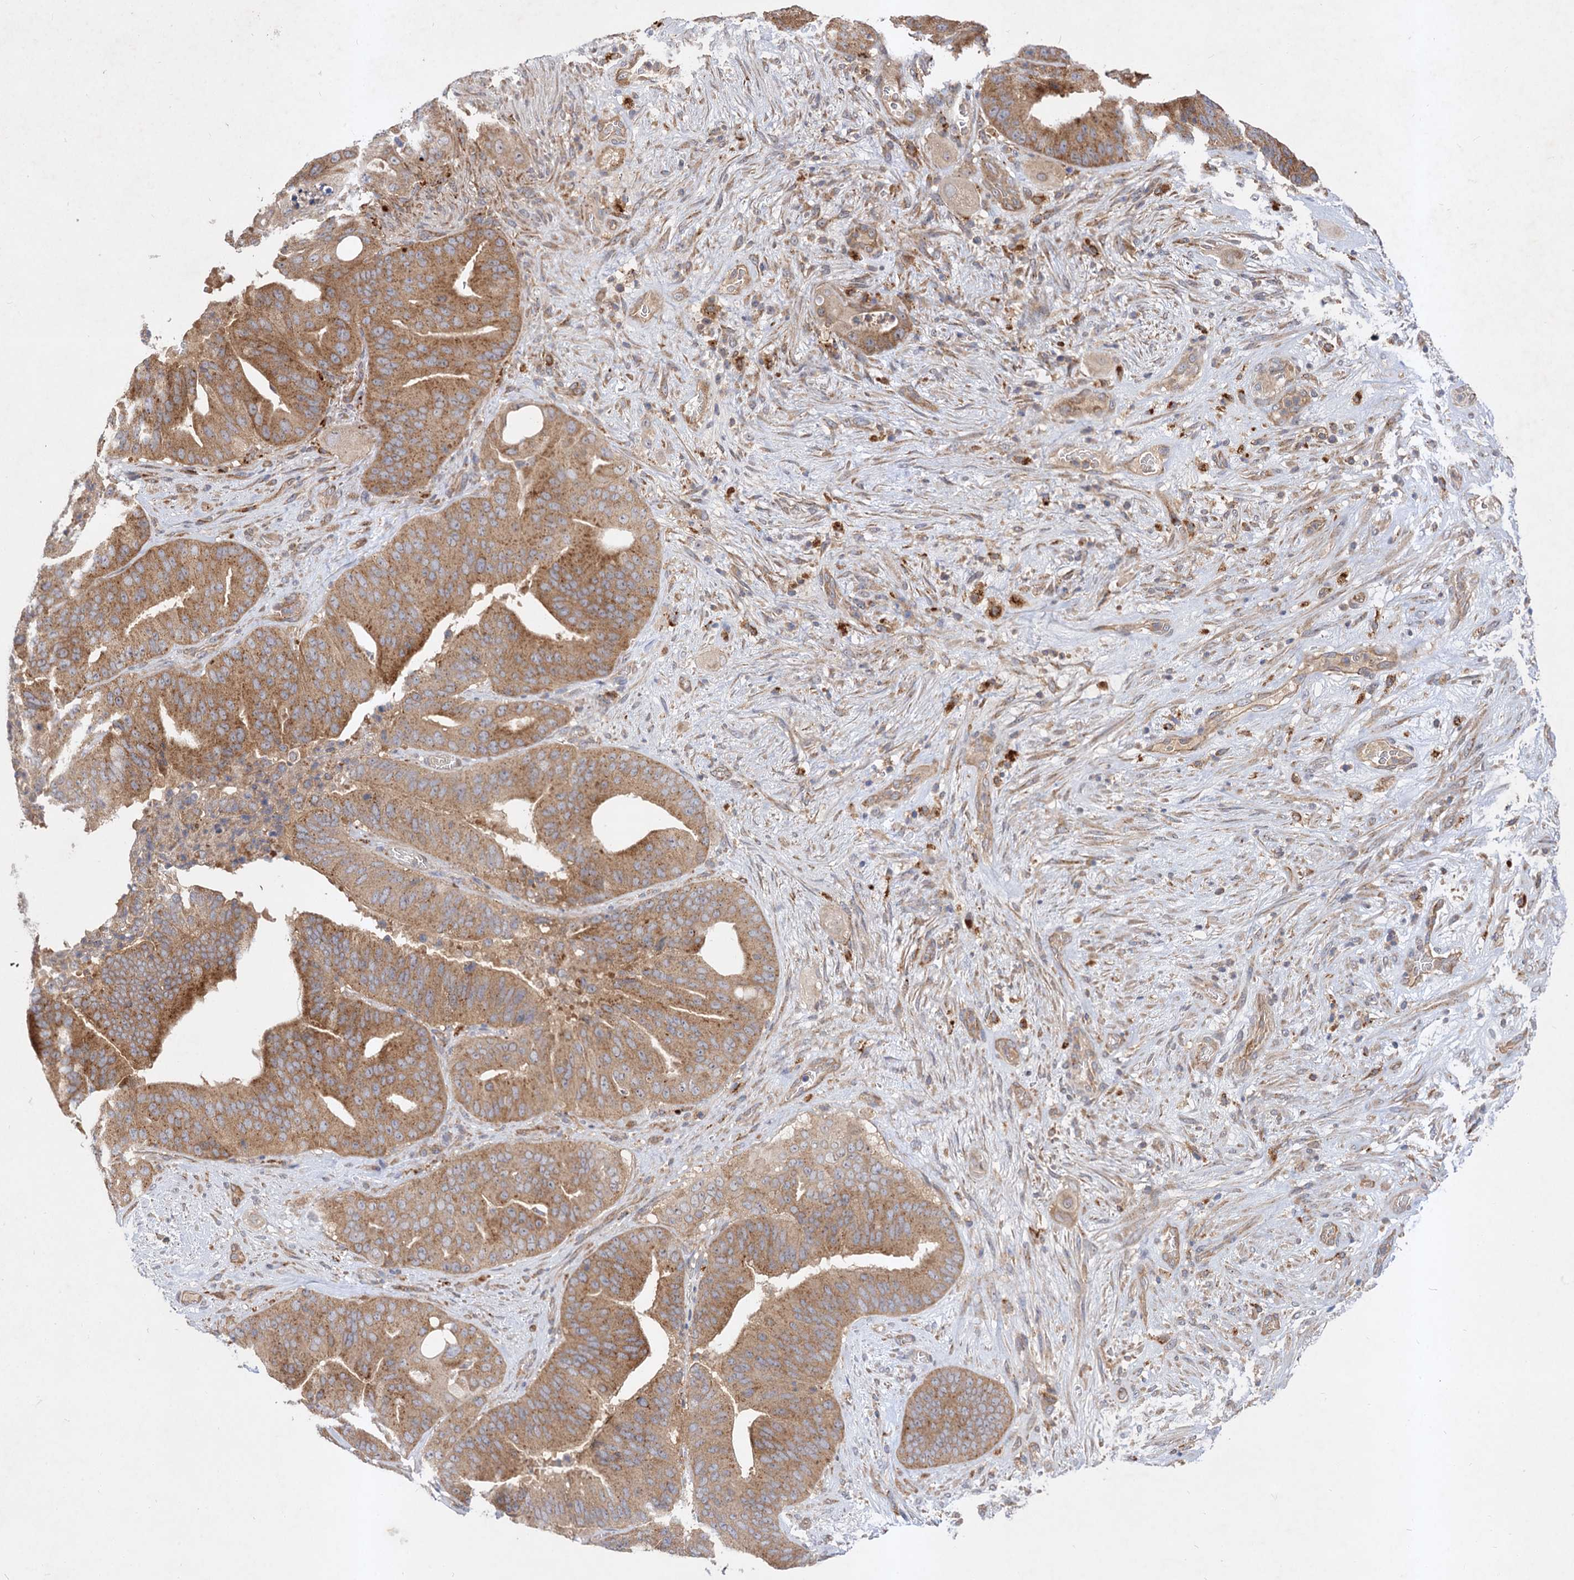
{"staining": {"intensity": "moderate", "quantity": ">75%", "location": "cytoplasmic/membranous"}, "tissue": "pancreatic cancer", "cell_type": "Tumor cells", "image_type": "cancer", "snomed": [{"axis": "morphology", "description": "Adenocarcinoma, NOS"}, {"axis": "topography", "description": "Pancreas"}], "caption": "This micrograph displays pancreatic cancer (adenocarcinoma) stained with immunohistochemistry to label a protein in brown. The cytoplasmic/membranous of tumor cells show moderate positivity for the protein. Nuclei are counter-stained blue.", "gene": "PATL1", "patient": {"sex": "female", "age": 77}}